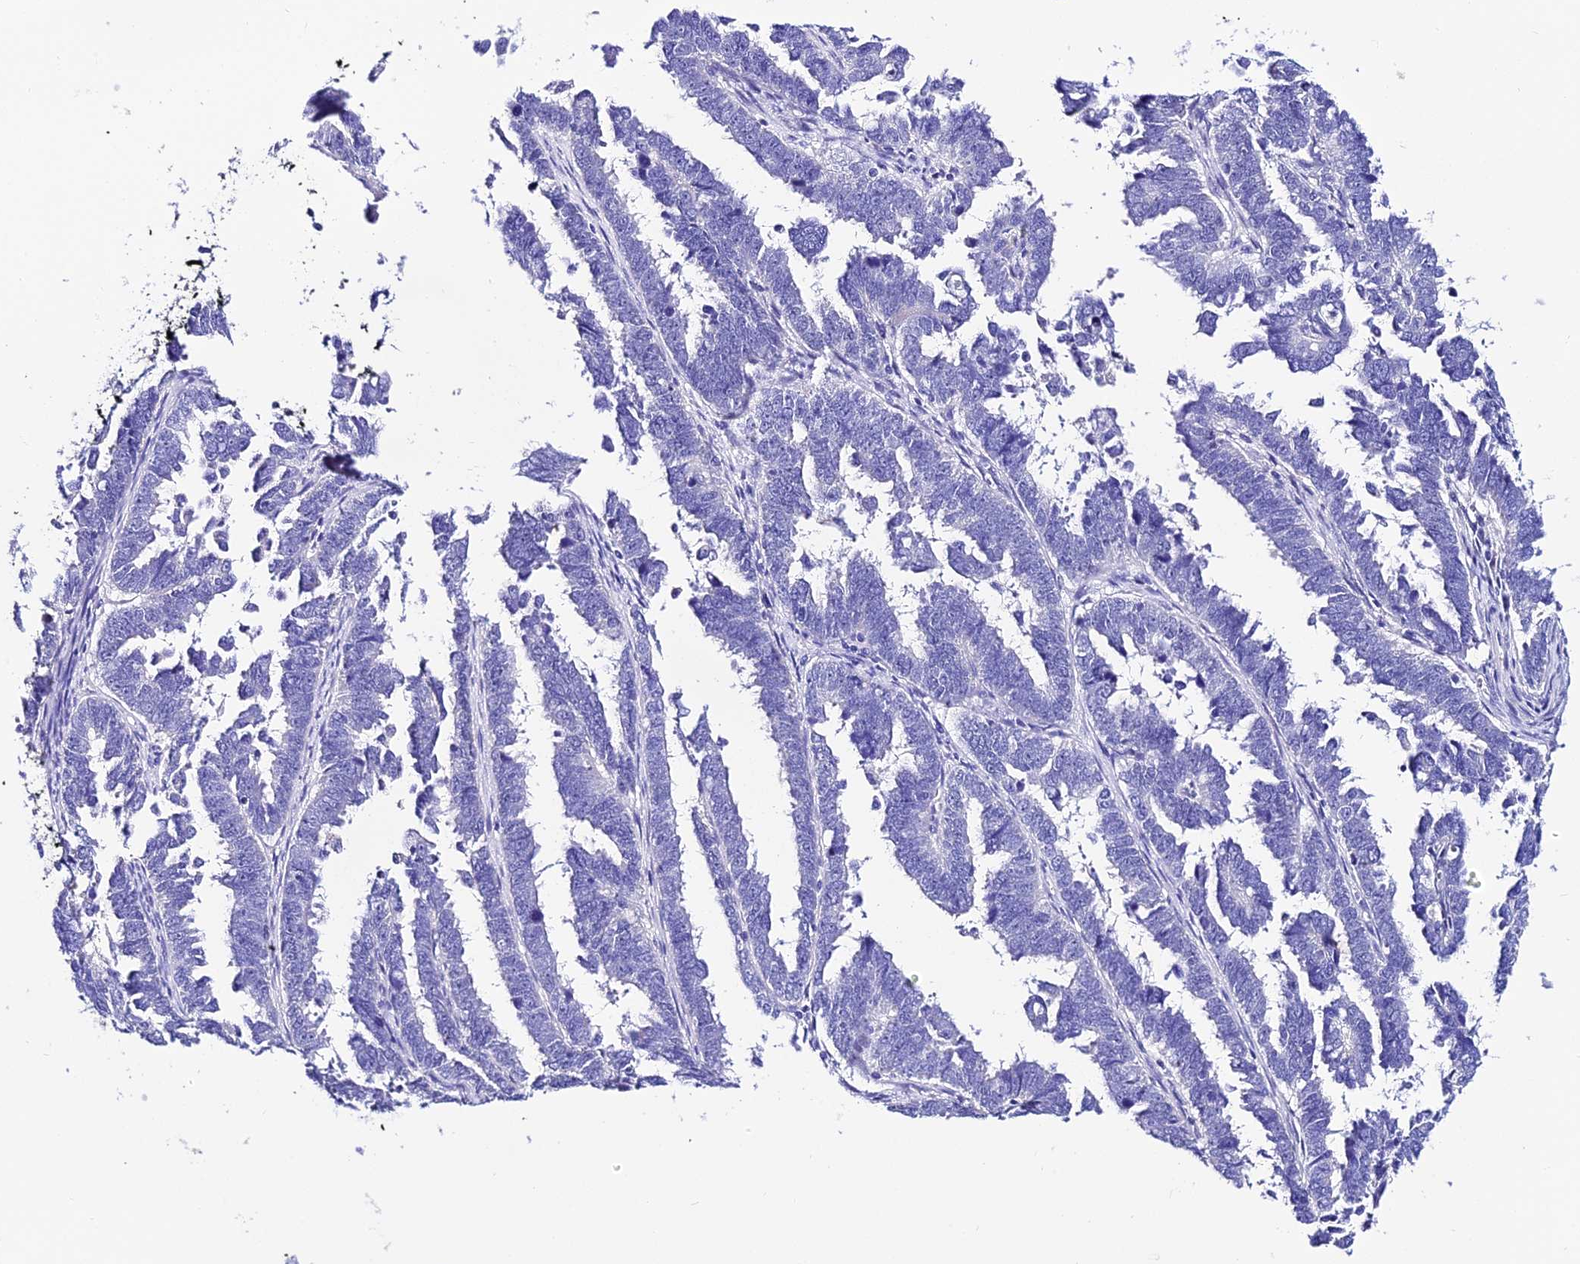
{"staining": {"intensity": "negative", "quantity": "none", "location": "none"}, "tissue": "endometrial cancer", "cell_type": "Tumor cells", "image_type": "cancer", "snomed": [{"axis": "morphology", "description": "Adenocarcinoma, NOS"}, {"axis": "topography", "description": "Endometrium"}], "caption": "Tumor cells are negative for brown protein staining in endometrial cancer (adenocarcinoma).", "gene": "DEFB106A", "patient": {"sex": "female", "age": 75}}